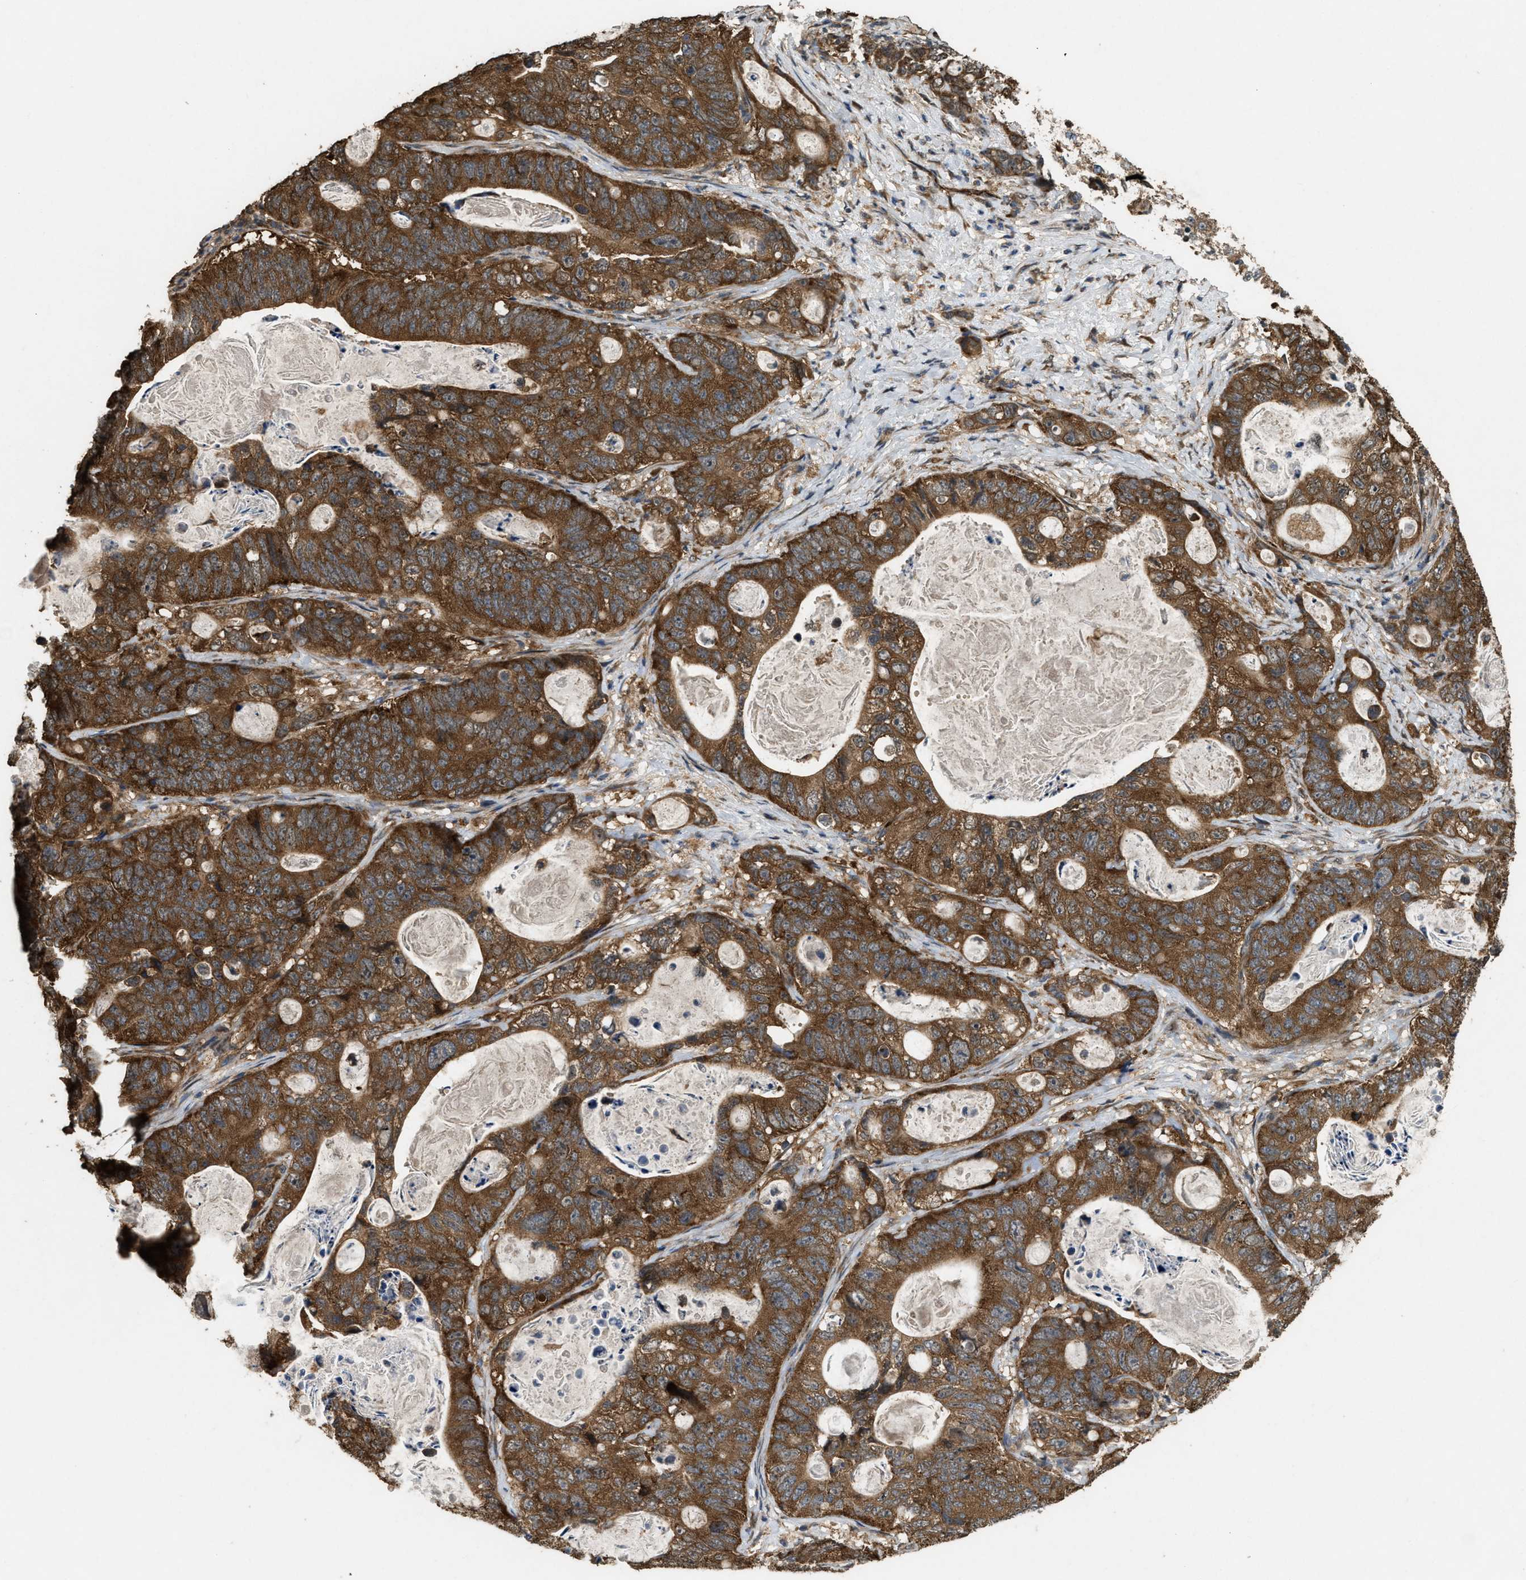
{"staining": {"intensity": "strong", "quantity": ">75%", "location": "cytoplasmic/membranous"}, "tissue": "stomach cancer", "cell_type": "Tumor cells", "image_type": "cancer", "snomed": [{"axis": "morphology", "description": "Normal tissue, NOS"}, {"axis": "morphology", "description": "Adenocarcinoma, NOS"}, {"axis": "topography", "description": "Stomach"}], "caption": "Stomach cancer (adenocarcinoma) was stained to show a protein in brown. There is high levels of strong cytoplasmic/membranous expression in about >75% of tumor cells.", "gene": "ARHGEF5", "patient": {"sex": "female", "age": 89}}